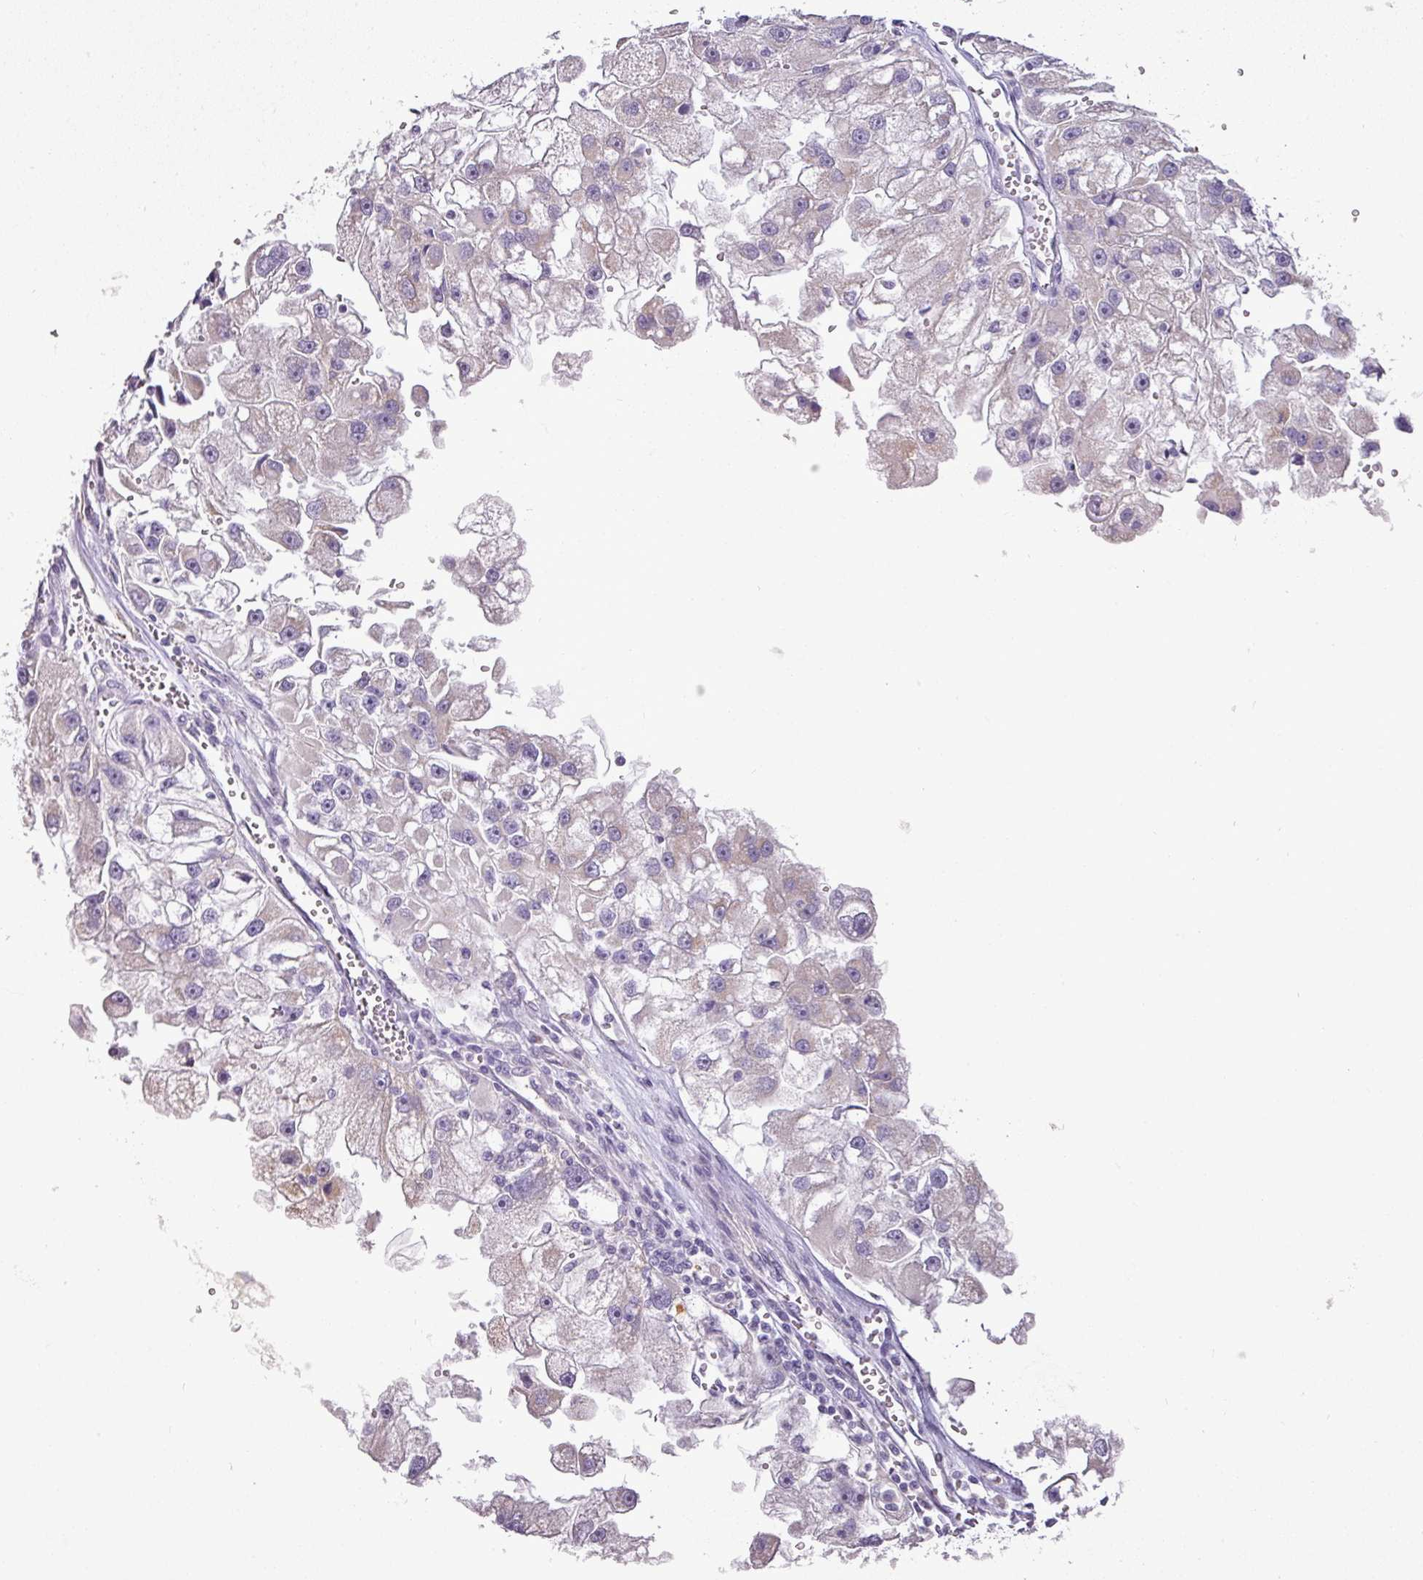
{"staining": {"intensity": "negative", "quantity": "none", "location": "none"}, "tissue": "renal cancer", "cell_type": "Tumor cells", "image_type": "cancer", "snomed": [{"axis": "morphology", "description": "Adenocarcinoma, NOS"}, {"axis": "topography", "description": "Kidney"}], "caption": "Human renal adenocarcinoma stained for a protein using IHC shows no expression in tumor cells.", "gene": "BRINP2", "patient": {"sex": "male", "age": 63}}